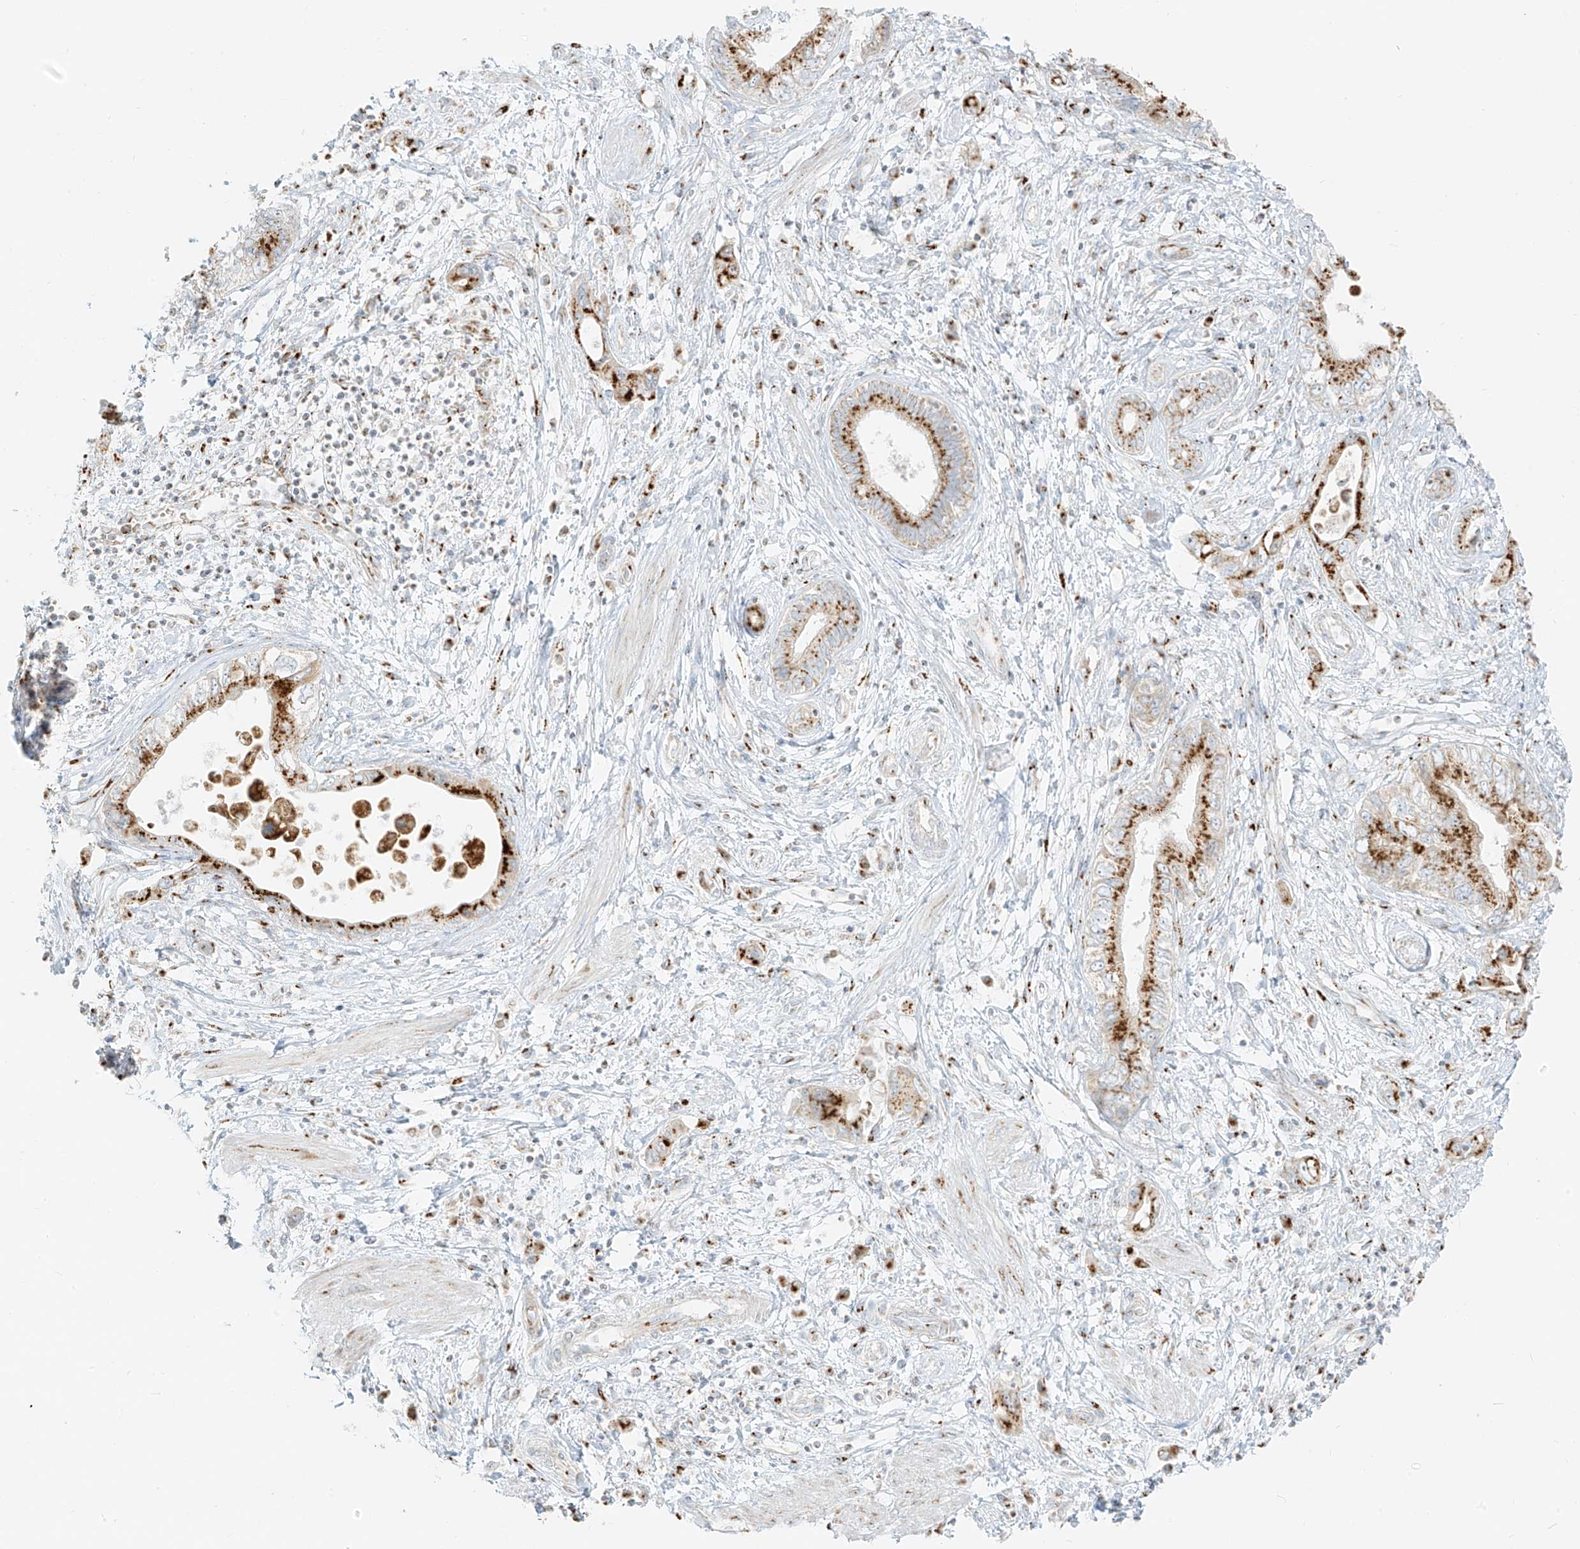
{"staining": {"intensity": "moderate", "quantity": ">75%", "location": "cytoplasmic/membranous"}, "tissue": "pancreatic cancer", "cell_type": "Tumor cells", "image_type": "cancer", "snomed": [{"axis": "morphology", "description": "Adenocarcinoma, NOS"}, {"axis": "topography", "description": "Pancreas"}], "caption": "Protein expression by immunohistochemistry (IHC) reveals moderate cytoplasmic/membranous expression in approximately >75% of tumor cells in pancreatic cancer.", "gene": "TMEM87B", "patient": {"sex": "female", "age": 73}}